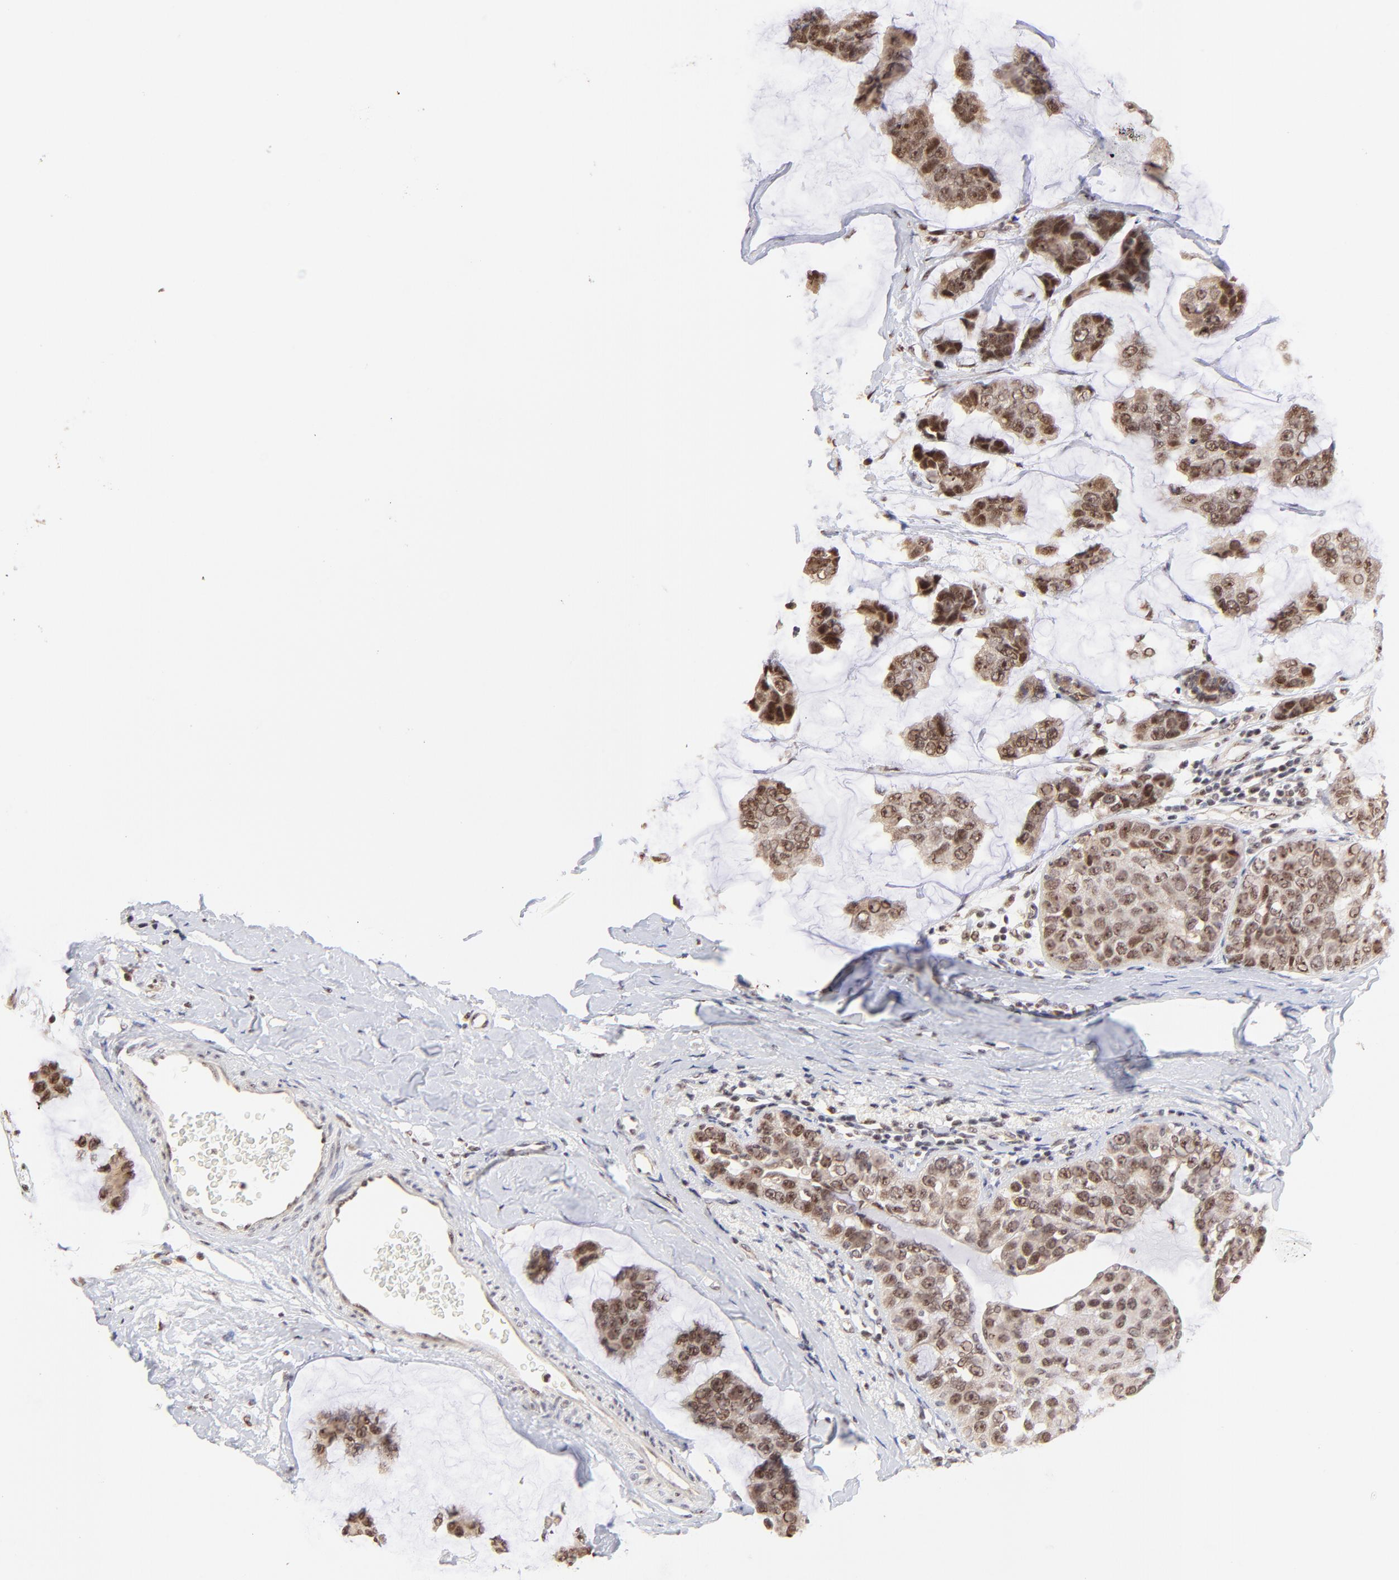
{"staining": {"intensity": "weak", "quantity": ">75%", "location": "cytoplasmic/membranous,nuclear"}, "tissue": "breast cancer", "cell_type": "Tumor cells", "image_type": "cancer", "snomed": [{"axis": "morphology", "description": "Normal tissue, NOS"}, {"axis": "morphology", "description": "Duct carcinoma"}, {"axis": "topography", "description": "Breast"}], "caption": "Immunohistochemical staining of breast invasive ductal carcinoma displays weak cytoplasmic/membranous and nuclear protein expression in approximately >75% of tumor cells.", "gene": "ZNF670", "patient": {"sex": "female", "age": 50}}